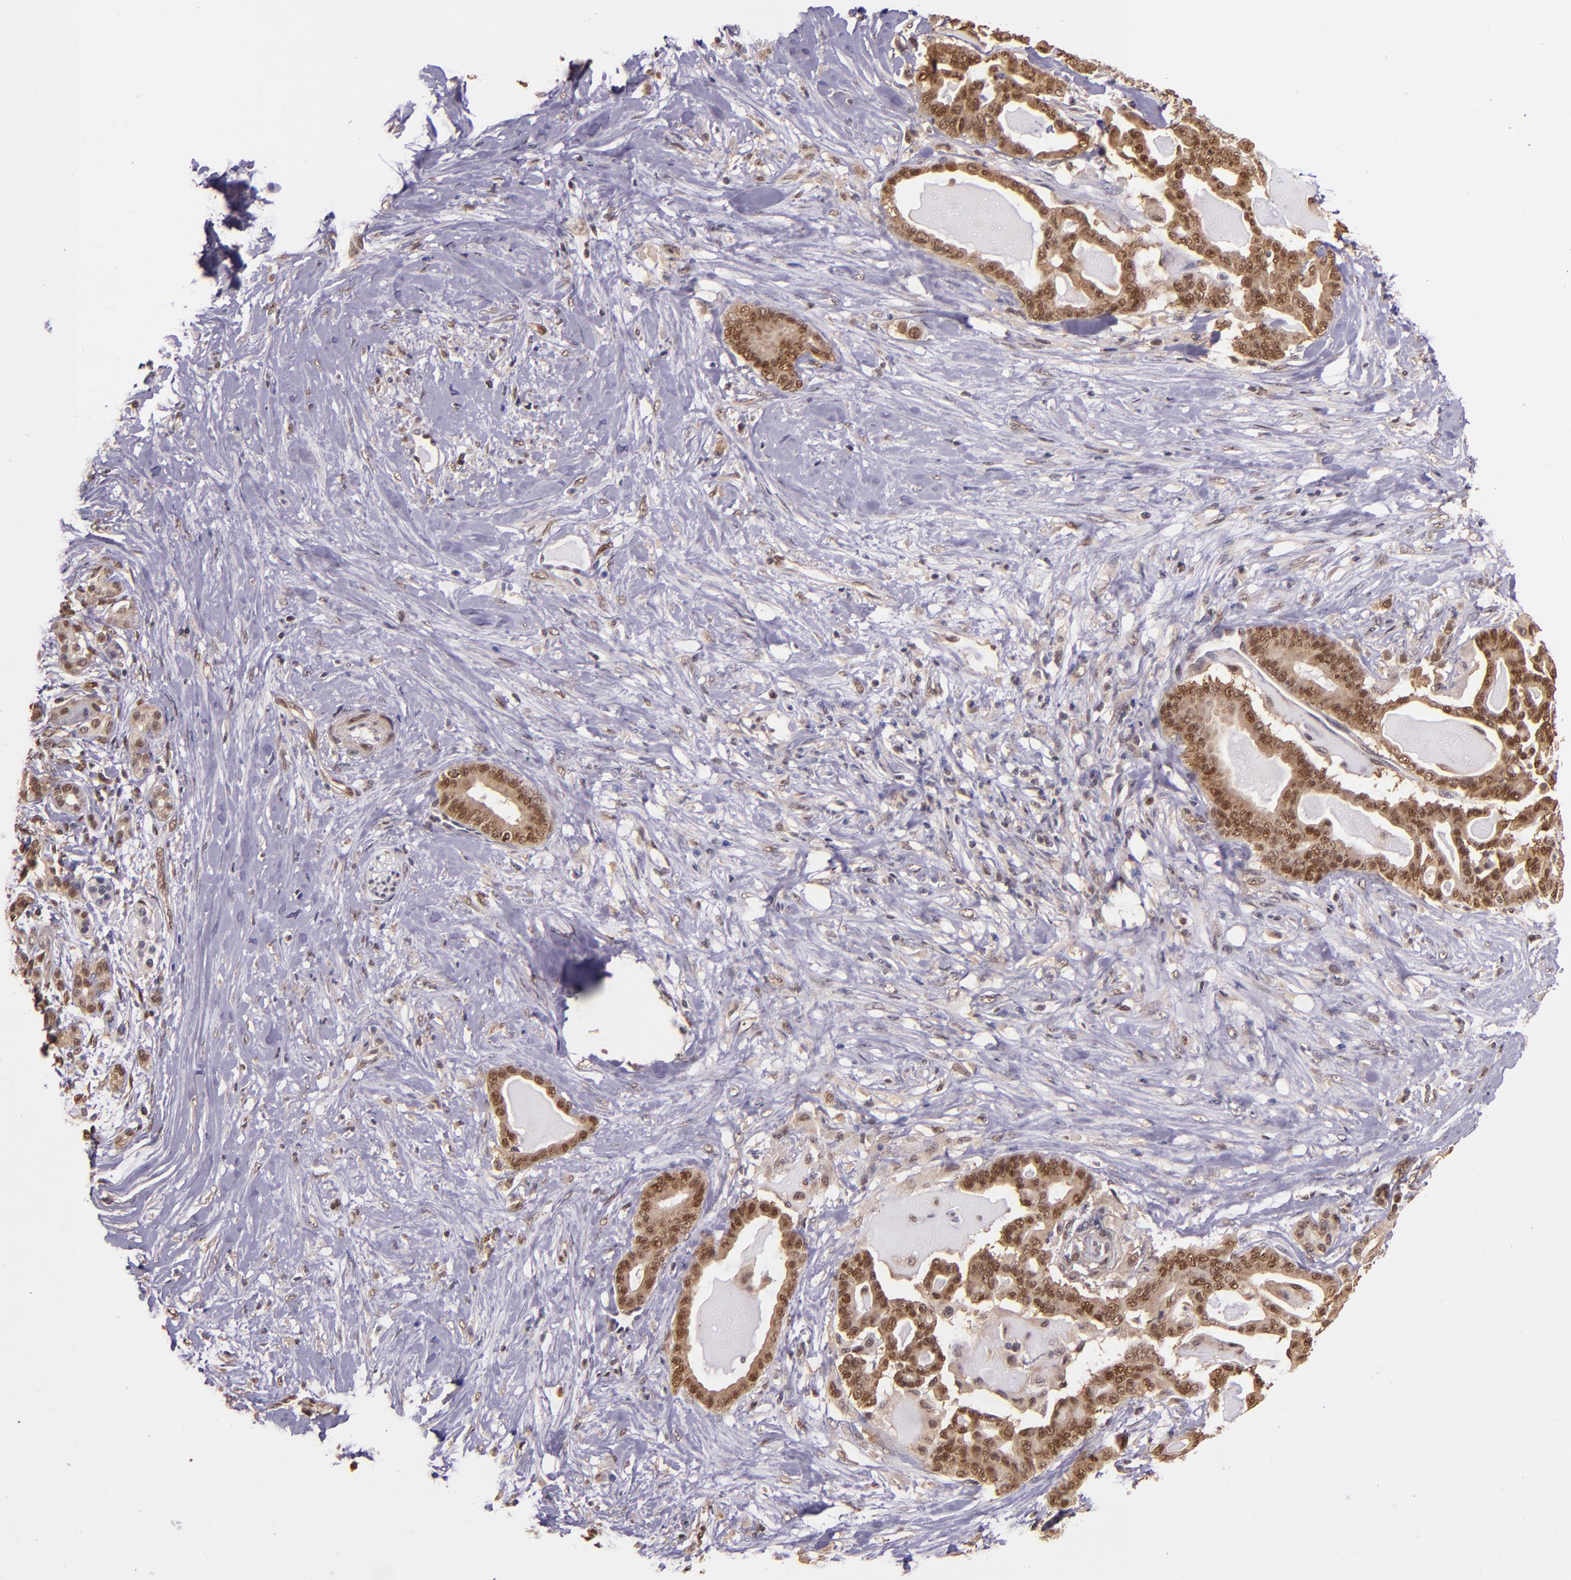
{"staining": {"intensity": "strong", "quantity": ">75%", "location": "cytoplasmic/membranous,nuclear"}, "tissue": "pancreatic cancer", "cell_type": "Tumor cells", "image_type": "cancer", "snomed": [{"axis": "morphology", "description": "Adenocarcinoma, NOS"}, {"axis": "topography", "description": "Pancreas"}], "caption": "Immunohistochemical staining of pancreatic cancer displays high levels of strong cytoplasmic/membranous and nuclear protein positivity in approximately >75% of tumor cells.", "gene": "STAT6", "patient": {"sex": "male", "age": 63}}